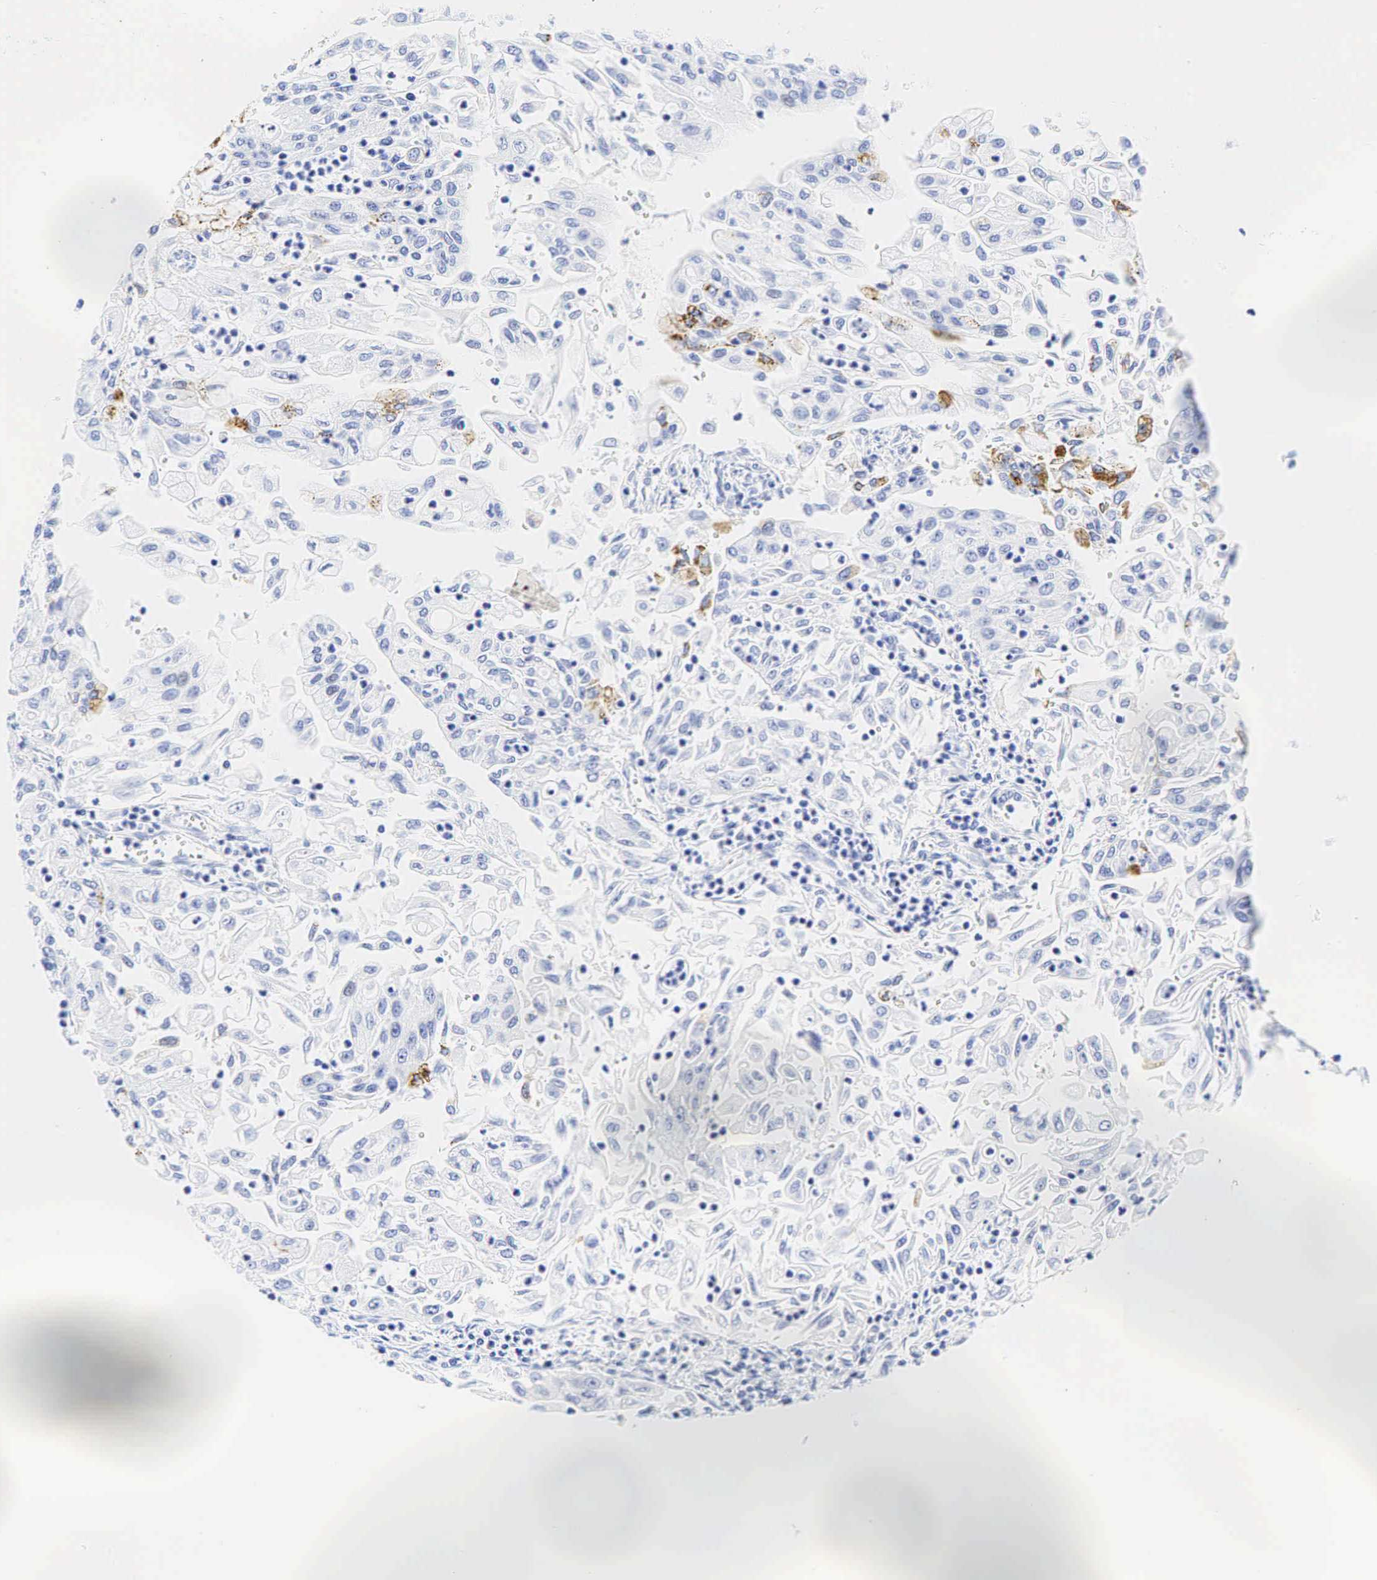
{"staining": {"intensity": "moderate", "quantity": "<25%", "location": "cytoplasmic/membranous"}, "tissue": "endometrial cancer", "cell_type": "Tumor cells", "image_type": "cancer", "snomed": [{"axis": "morphology", "description": "Adenocarcinoma, NOS"}, {"axis": "topography", "description": "Endometrium"}], "caption": "IHC of human endometrial cancer exhibits low levels of moderate cytoplasmic/membranous staining in approximately <25% of tumor cells.", "gene": "CHGA", "patient": {"sex": "female", "age": 75}}